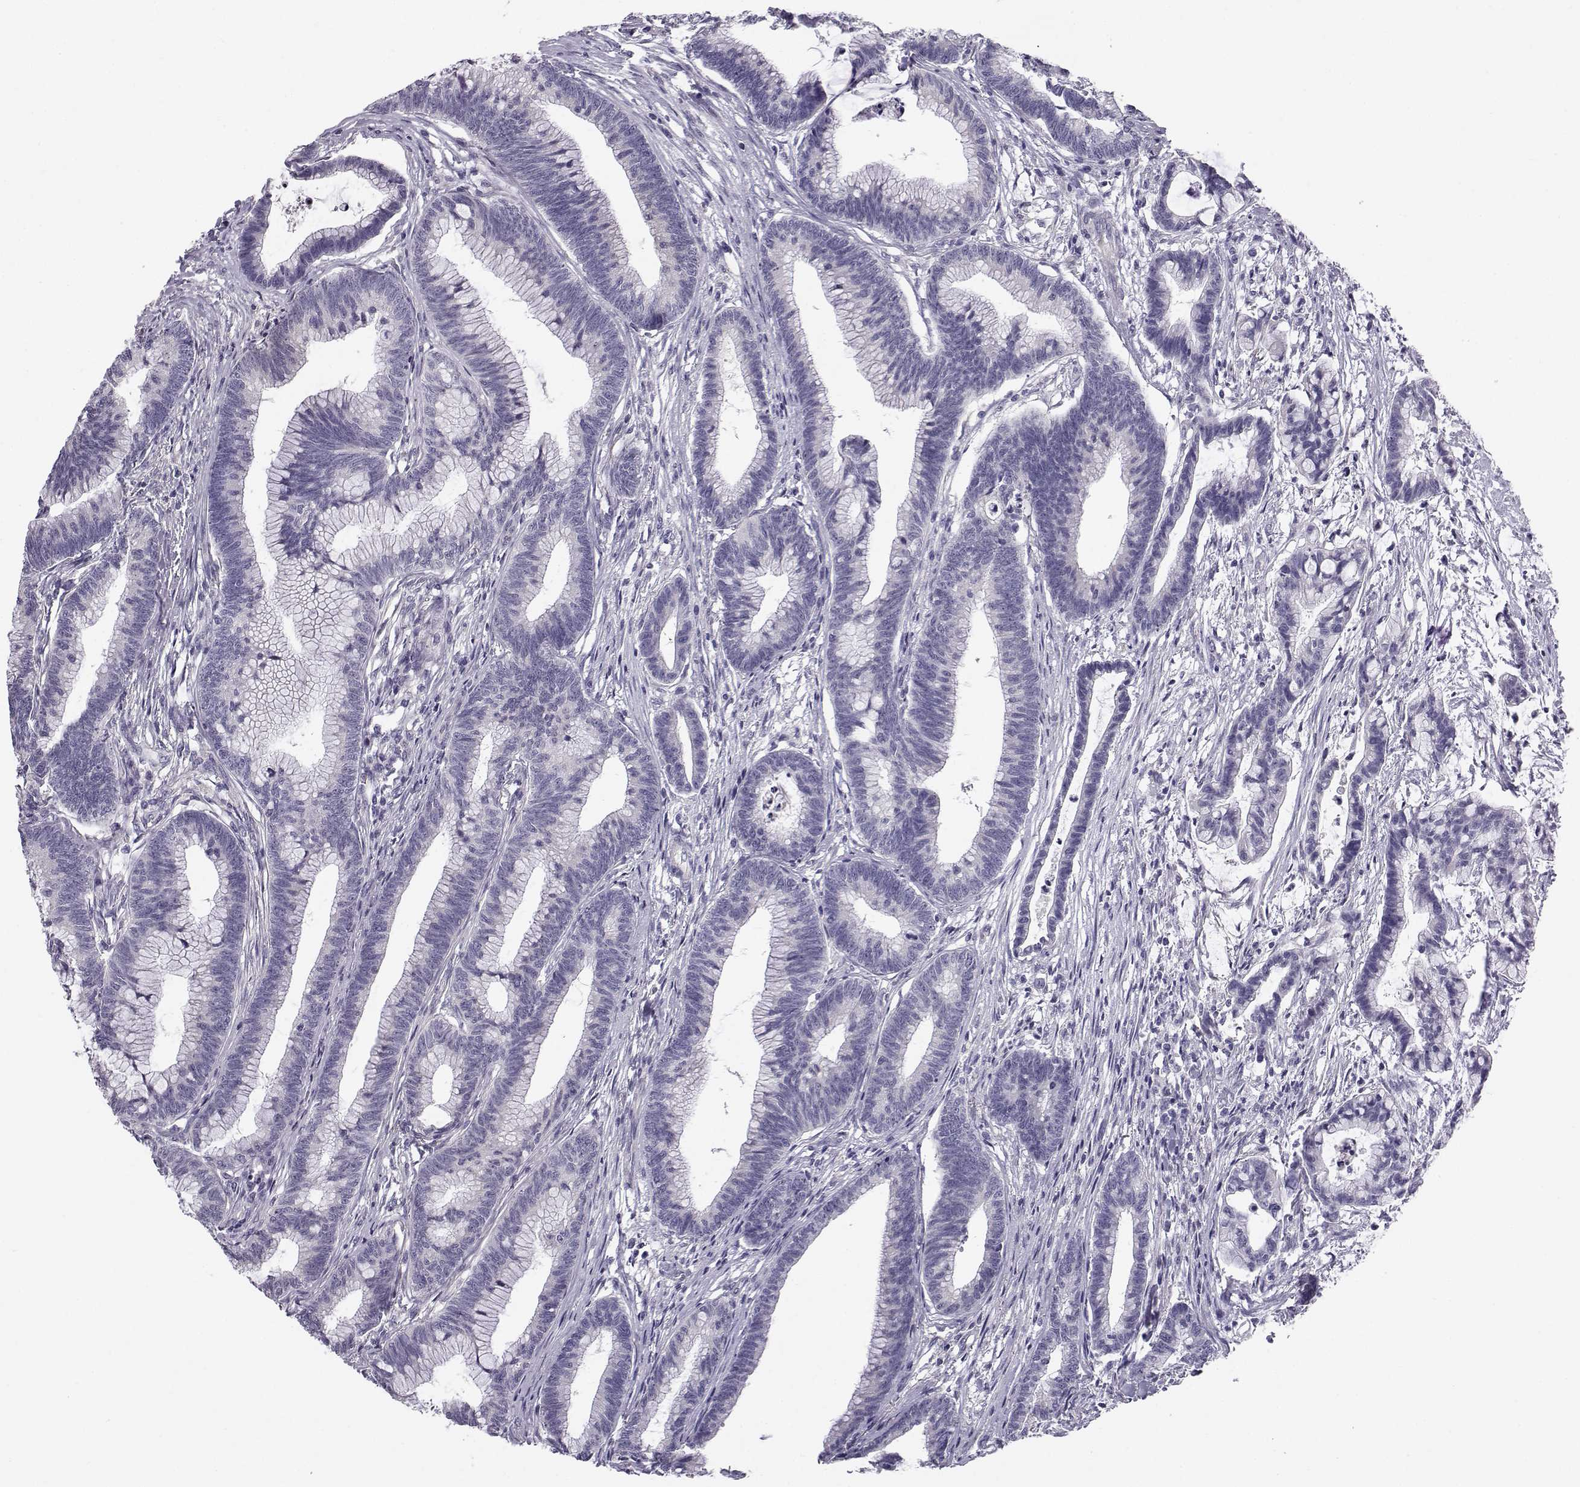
{"staining": {"intensity": "negative", "quantity": "none", "location": "none"}, "tissue": "colorectal cancer", "cell_type": "Tumor cells", "image_type": "cancer", "snomed": [{"axis": "morphology", "description": "Adenocarcinoma, NOS"}, {"axis": "topography", "description": "Colon"}], "caption": "An immunohistochemistry photomicrograph of adenocarcinoma (colorectal) is shown. There is no staining in tumor cells of adenocarcinoma (colorectal). Nuclei are stained in blue.", "gene": "KCNMB4", "patient": {"sex": "female", "age": 78}}